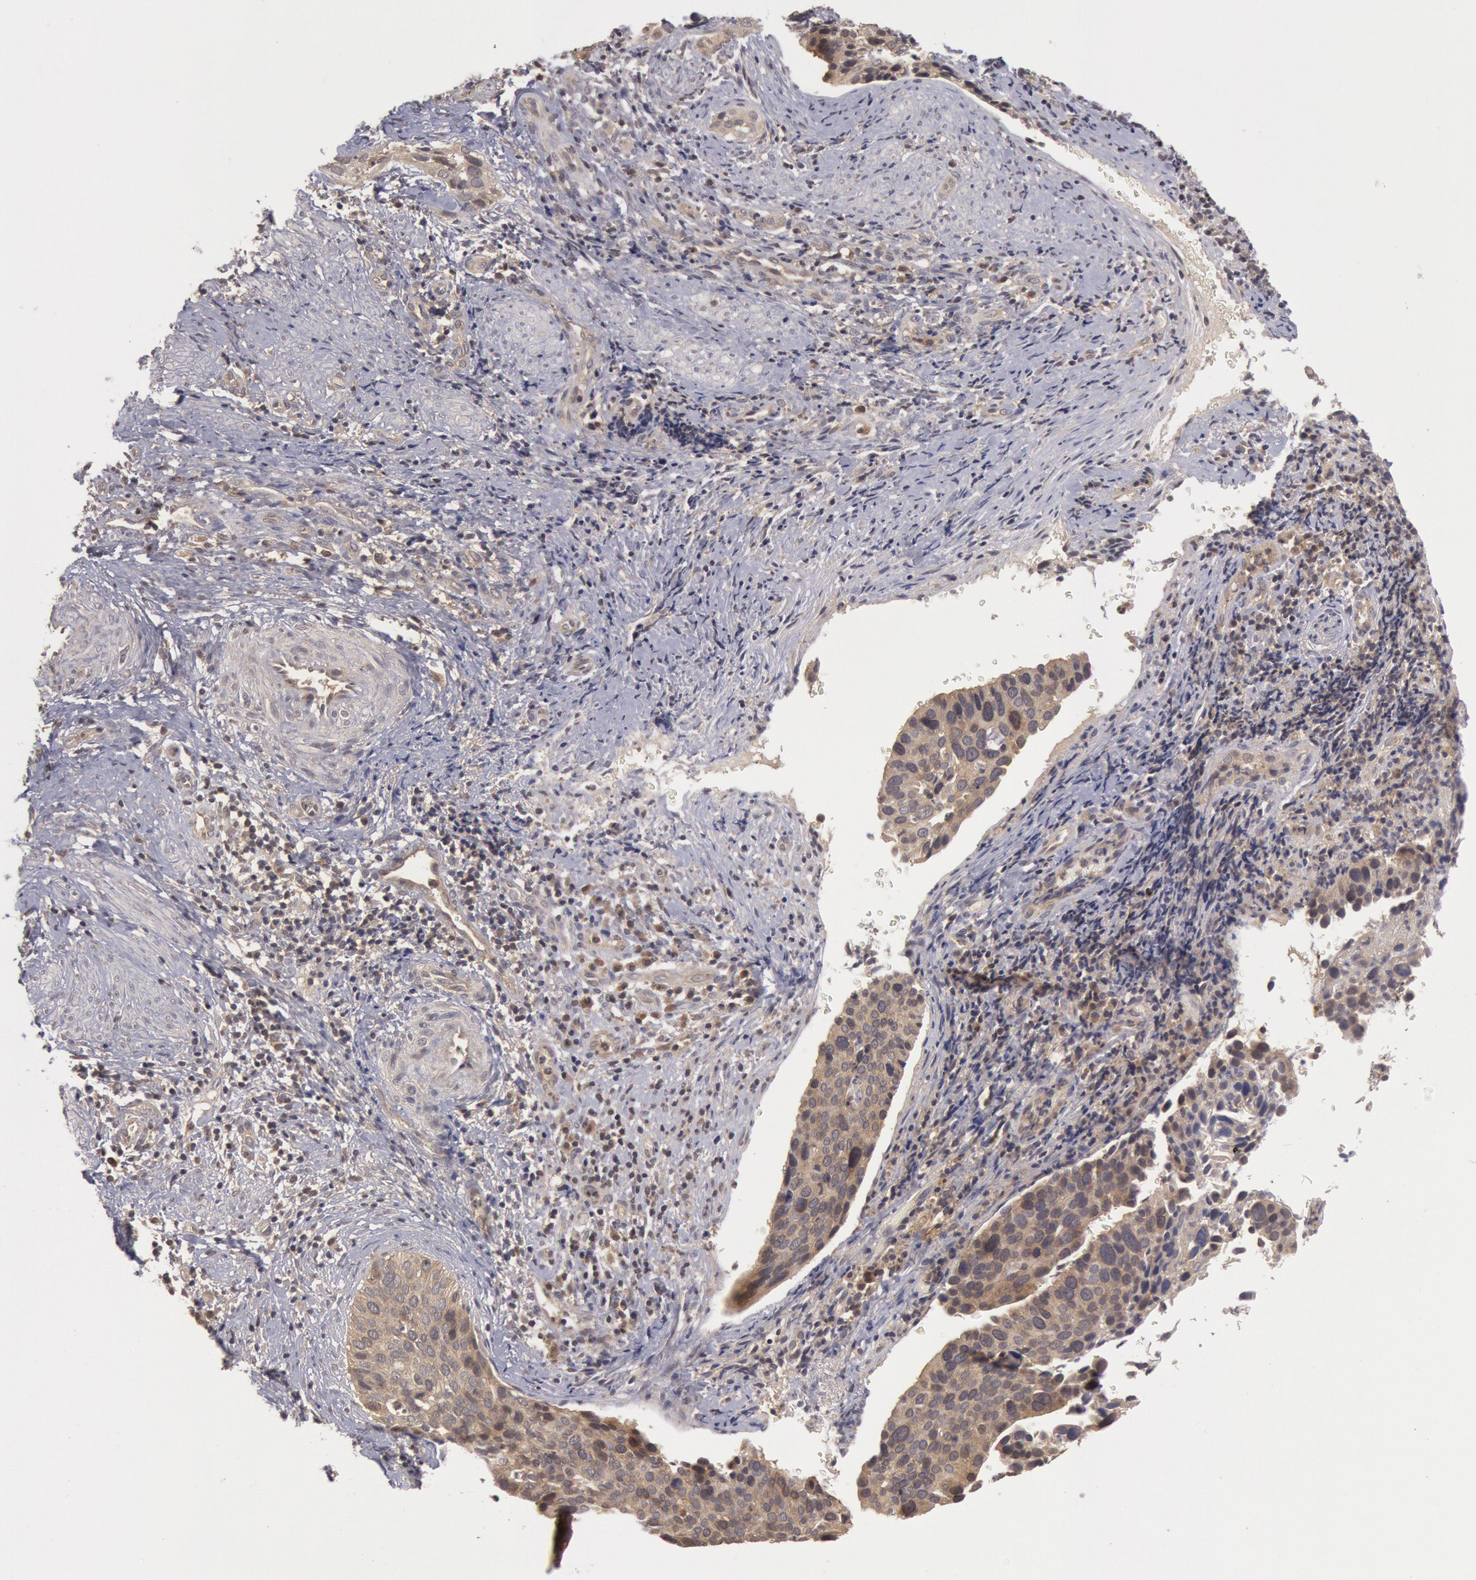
{"staining": {"intensity": "weak", "quantity": ">75%", "location": "cytoplasmic/membranous,nuclear"}, "tissue": "cervical cancer", "cell_type": "Tumor cells", "image_type": "cancer", "snomed": [{"axis": "morphology", "description": "Squamous cell carcinoma, NOS"}, {"axis": "topography", "description": "Cervix"}], "caption": "Approximately >75% of tumor cells in human cervical cancer display weak cytoplasmic/membranous and nuclear protein positivity as visualized by brown immunohistochemical staining.", "gene": "BRAF", "patient": {"sex": "female", "age": 31}}